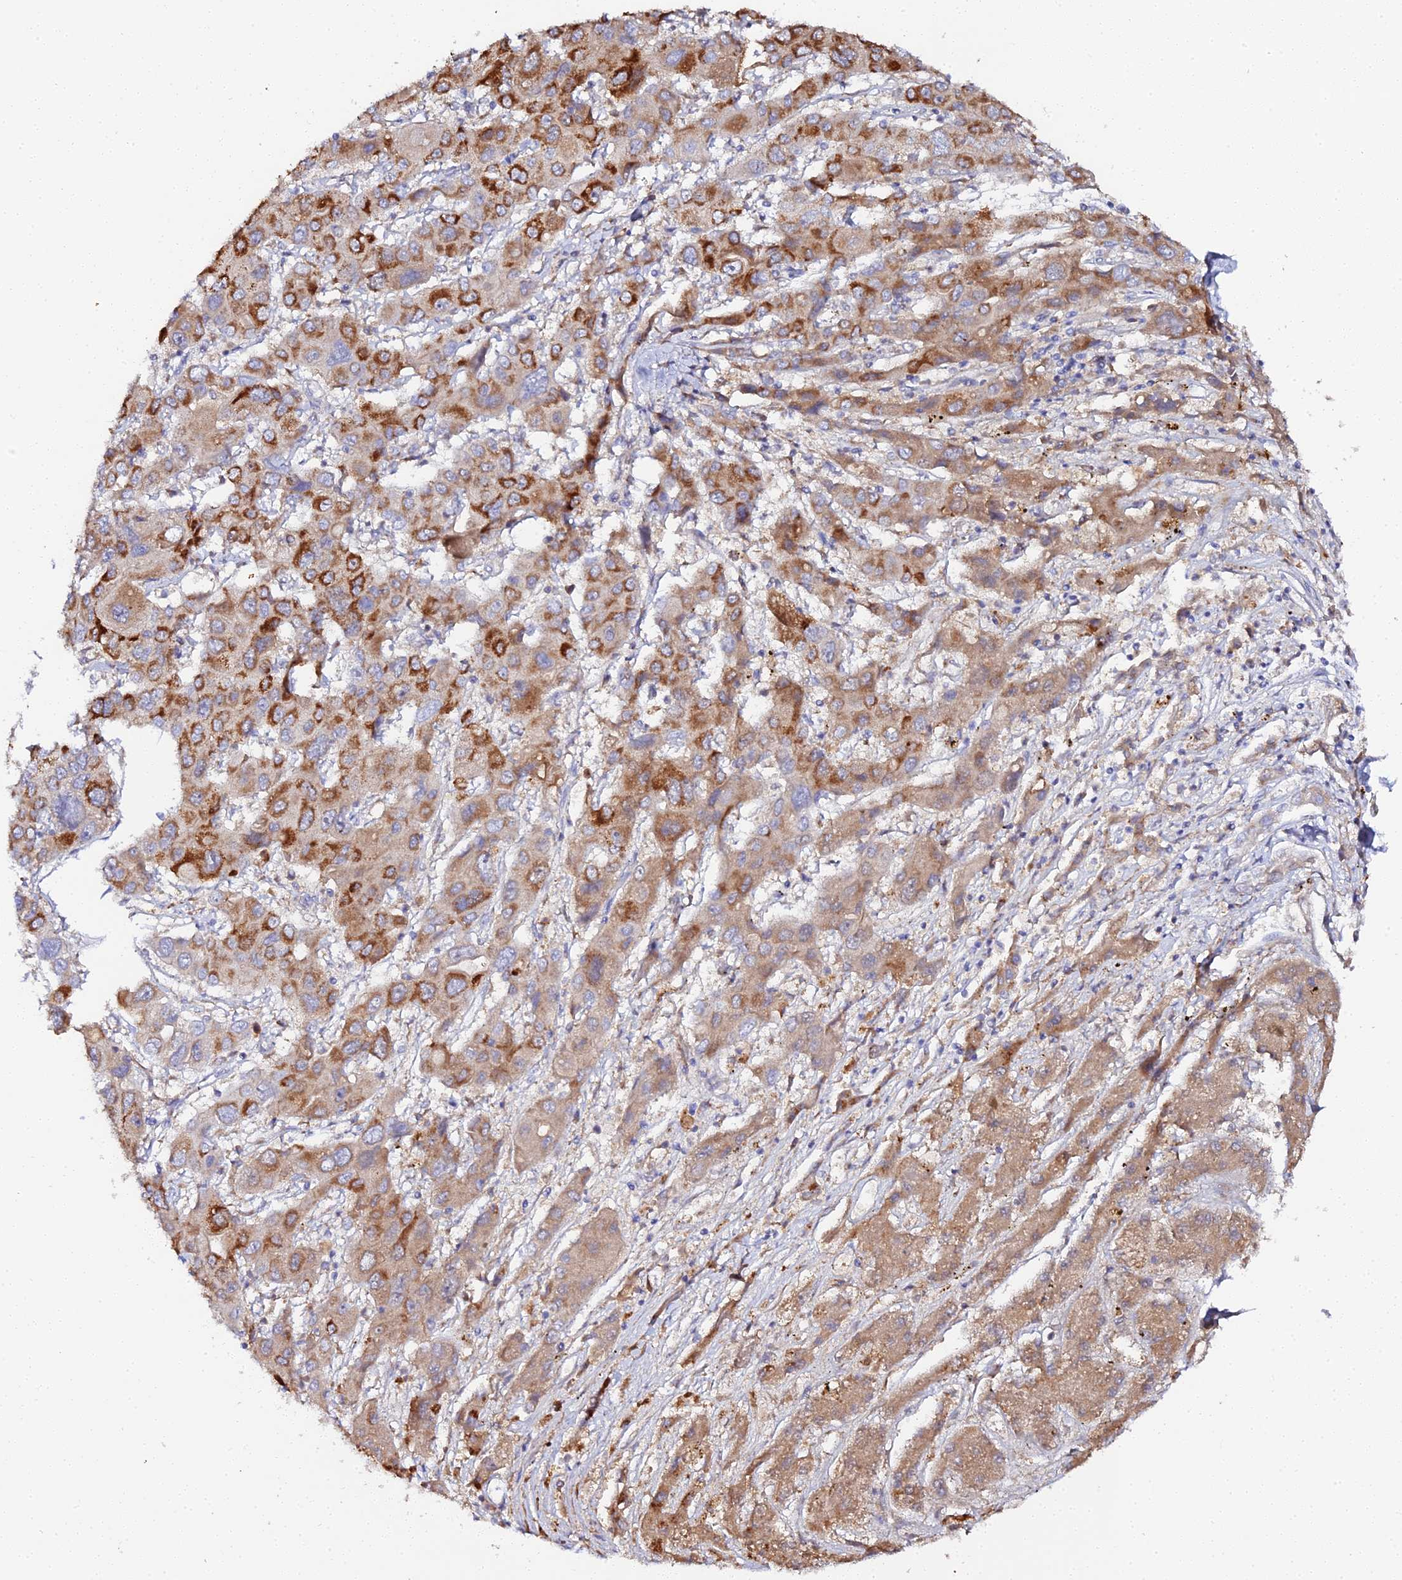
{"staining": {"intensity": "strong", "quantity": ">75%", "location": "cytoplasmic/membranous"}, "tissue": "liver cancer", "cell_type": "Tumor cells", "image_type": "cancer", "snomed": [{"axis": "morphology", "description": "Cholangiocarcinoma"}, {"axis": "topography", "description": "Liver"}], "caption": "A brown stain shows strong cytoplasmic/membranous expression of a protein in liver cholangiocarcinoma tumor cells. (Brightfield microscopy of DAB IHC at high magnification).", "gene": "SCX", "patient": {"sex": "male", "age": 67}}